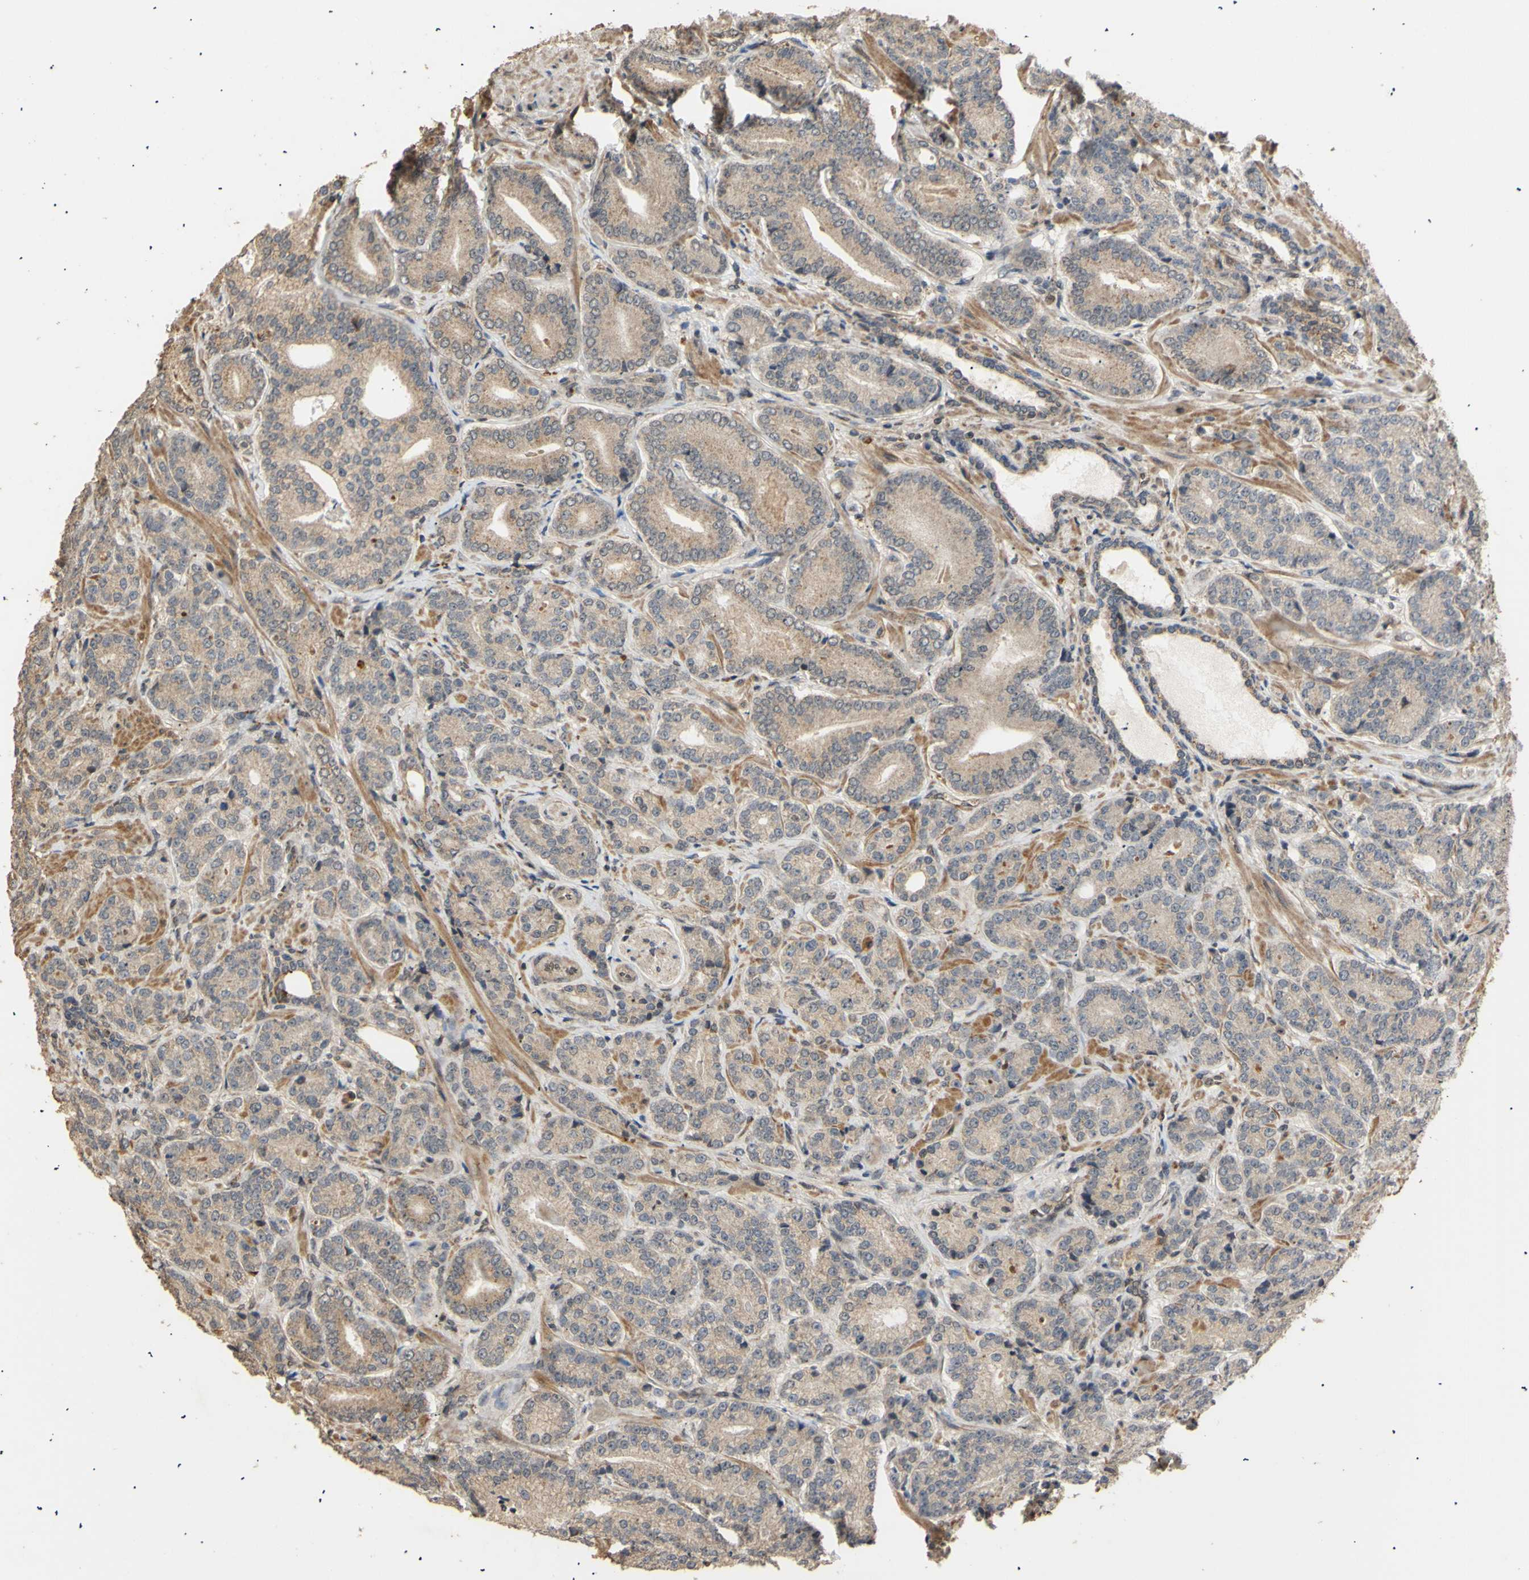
{"staining": {"intensity": "weak", "quantity": ">75%", "location": "cytoplasmic/membranous"}, "tissue": "prostate cancer", "cell_type": "Tumor cells", "image_type": "cancer", "snomed": [{"axis": "morphology", "description": "Adenocarcinoma, High grade"}, {"axis": "topography", "description": "Prostate"}], "caption": "An immunohistochemistry (IHC) micrograph of tumor tissue is shown. Protein staining in brown highlights weak cytoplasmic/membranous positivity in adenocarcinoma (high-grade) (prostate) within tumor cells.", "gene": "GTF2E2", "patient": {"sex": "male", "age": 61}}